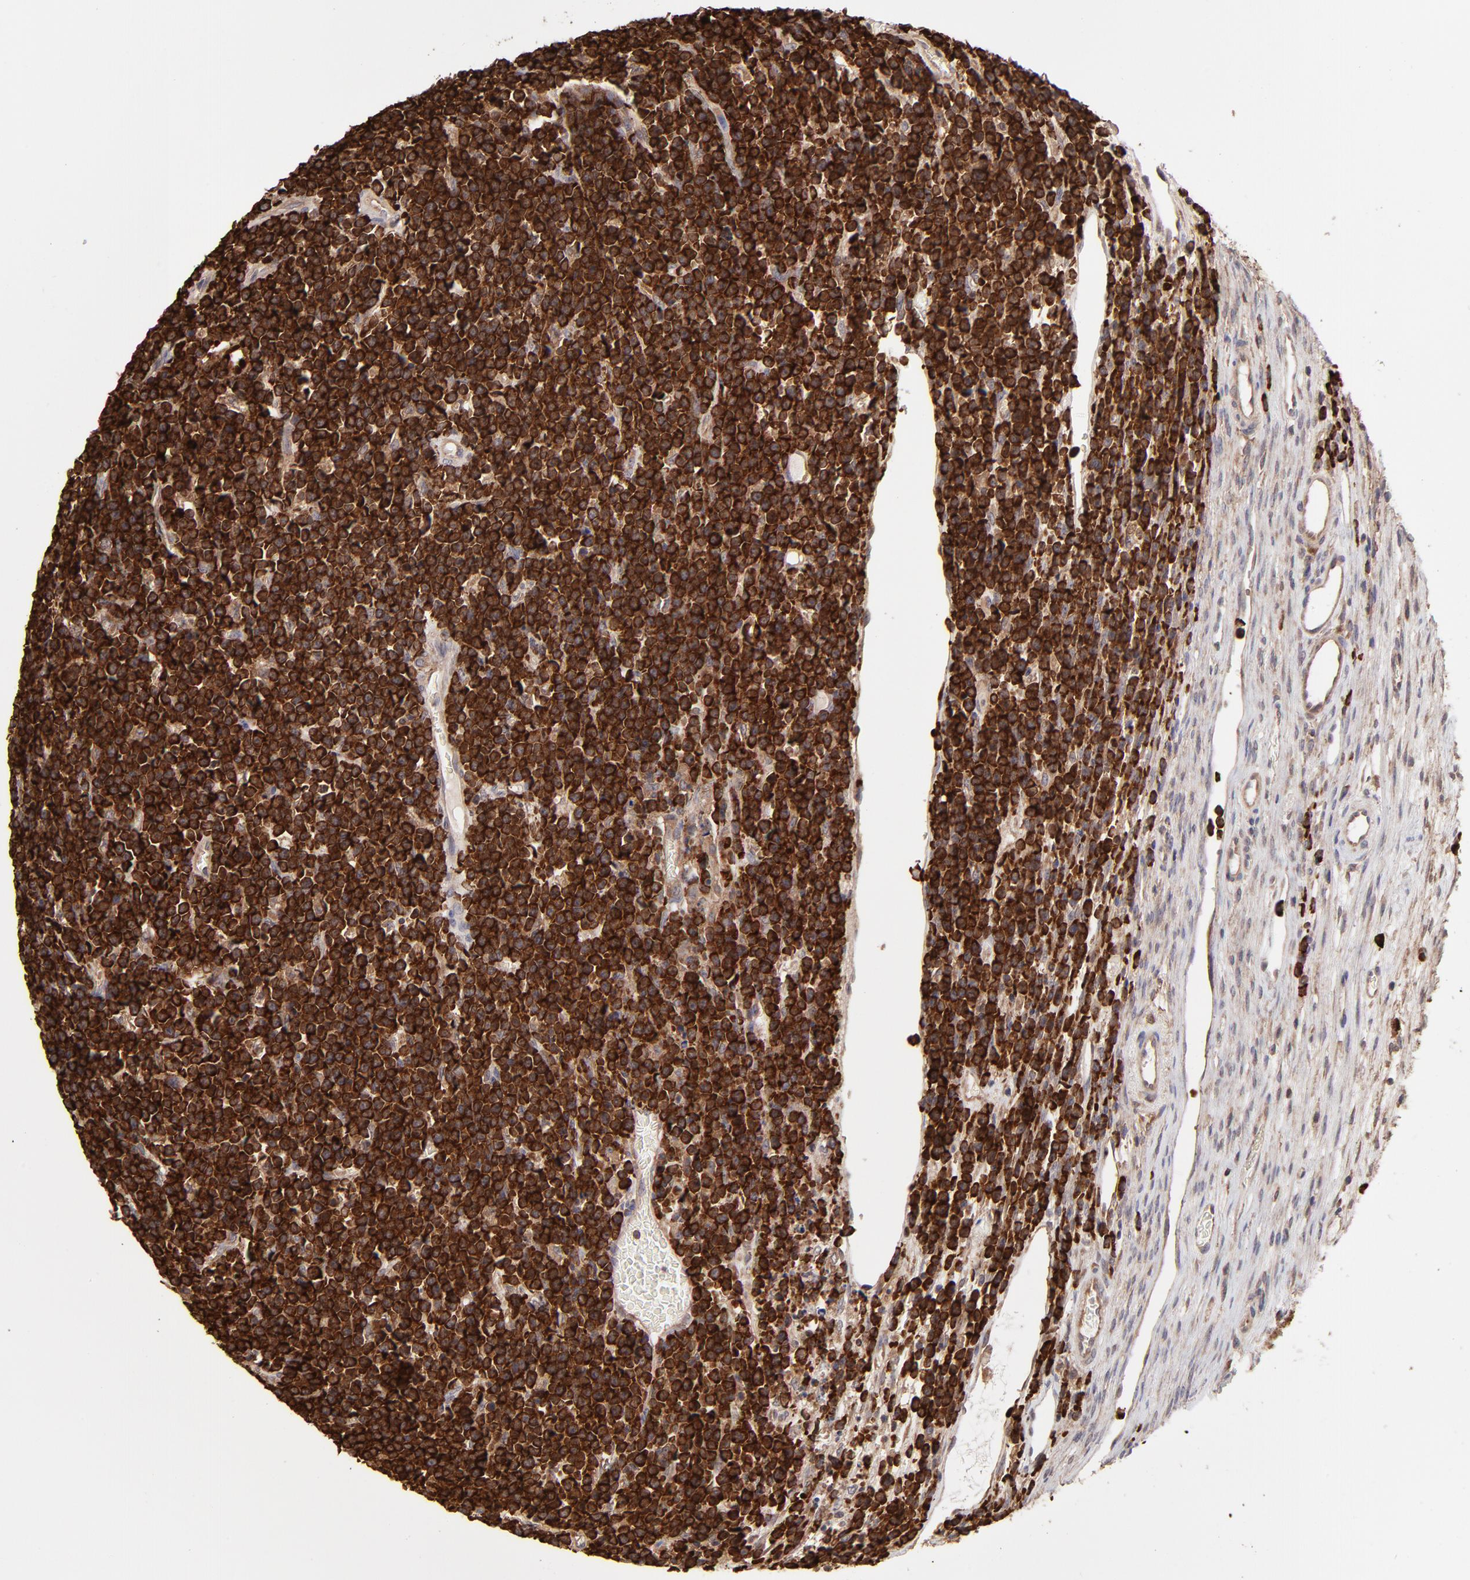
{"staining": {"intensity": "strong", "quantity": ">75%", "location": "cytoplasmic/membranous"}, "tissue": "lymphoma", "cell_type": "Tumor cells", "image_type": "cancer", "snomed": [{"axis": "morphology", "description": "Malignant lymphoma, non-Hodgkin's type, High grade"}, {"axis": "topography", "description": "Ovary"}], "caption": "This photomicrograph demonstrates immunohistochemistry staining of human lymphoma, with high strong cytoplasmic/membranous expression in approximately >75% of tumor cells.", "gene": "GART", "patient": {"sex": "female", "age": 56}}